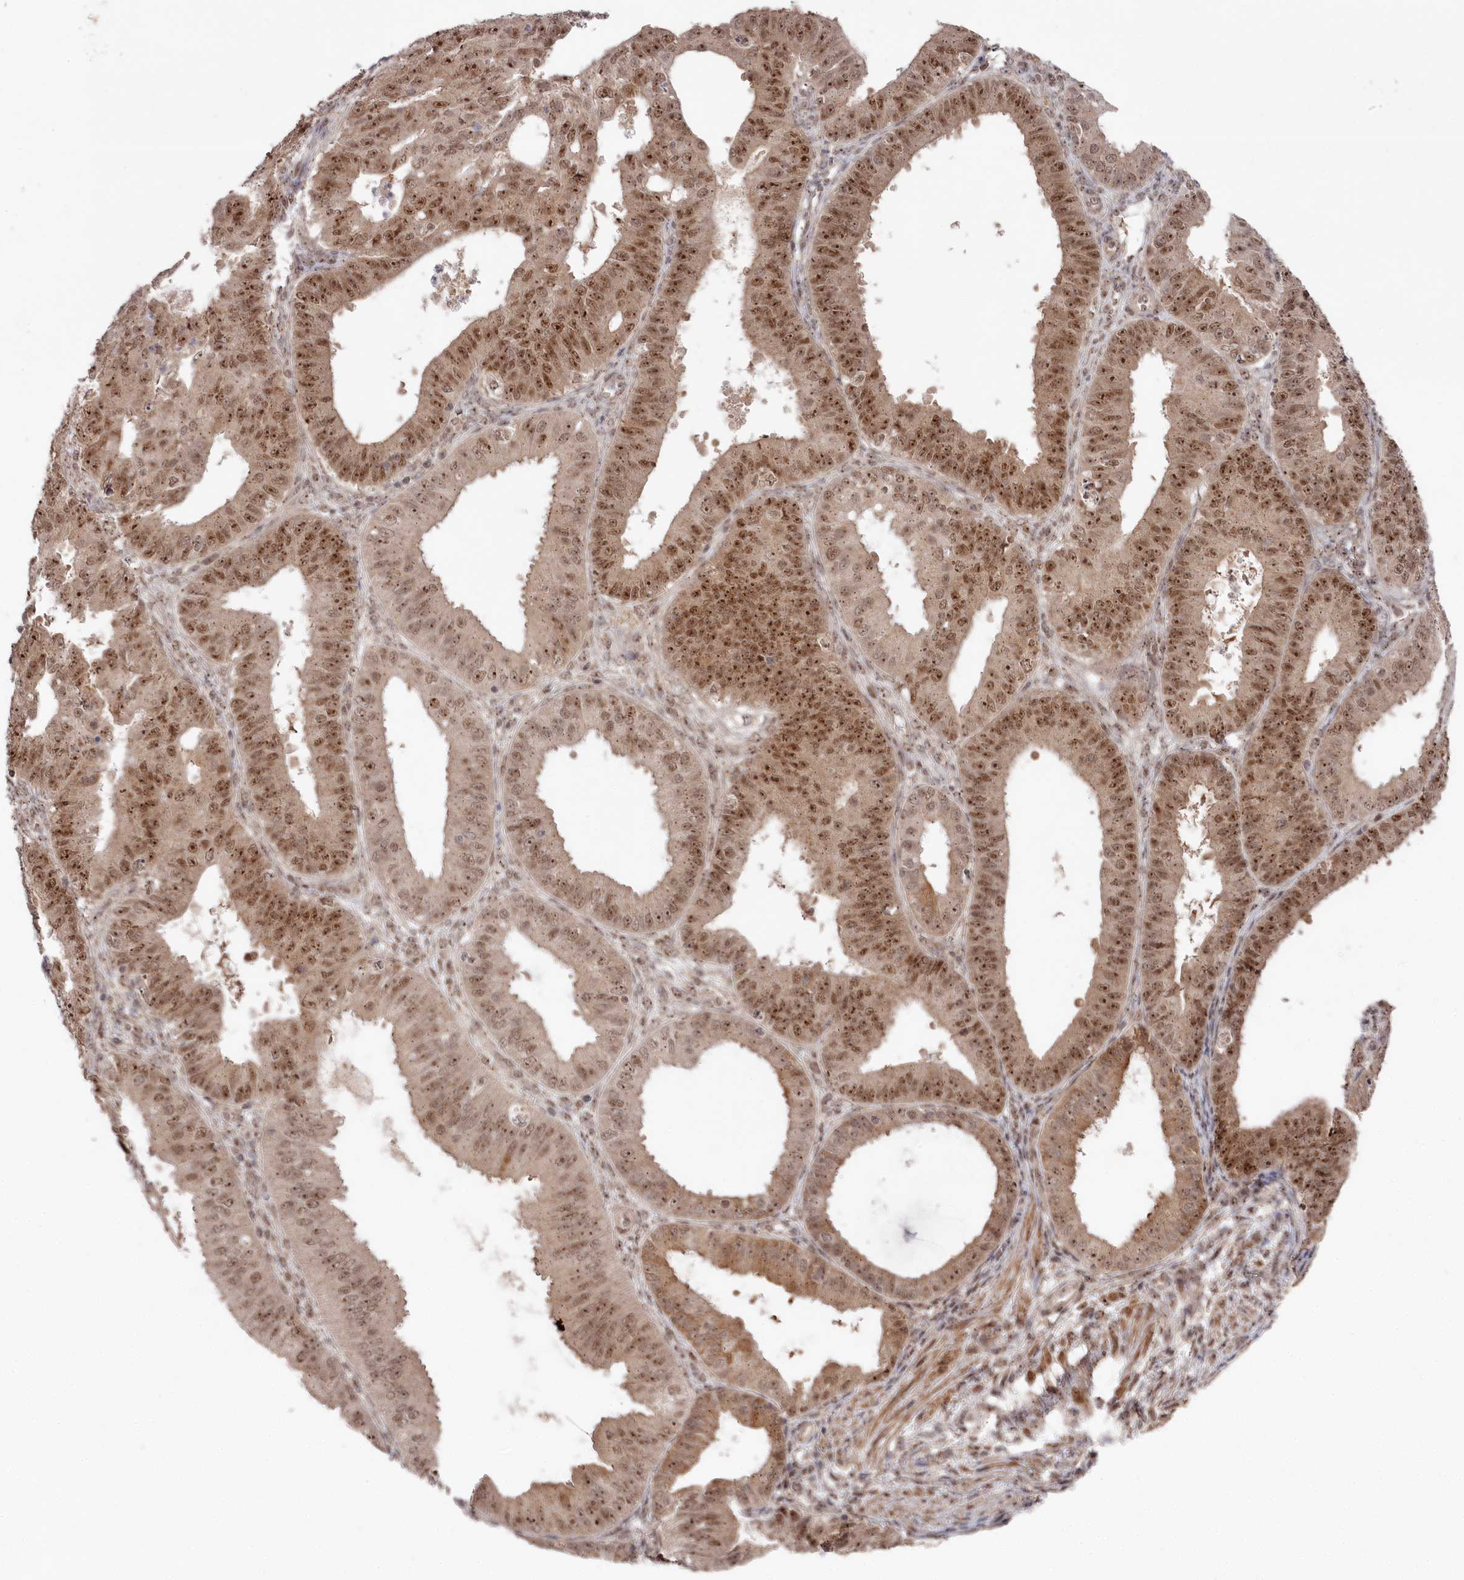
{"staining": {"intensity": "moderate", "quantity": ">75%", "location": "cytoplasmic/membranous,nuclear"}, "tissue": "ovarian cancer", "cell_type": "Tumor cells", "image_type": "cancer", "snomed": [{"axis": "morphology", "description": "Carcinoma, endometroid"}, {"axis": "topography", "description": "Appendix"}, {"axis": "topography", "description": "Ovary"}], "caption": "Immunohistochemical staining of human ovarian endometroid carcinoma demonstrates moderate cytoplasmic/membranous and nuclear protein expression in about >75% of tumor cells. The protein of interest is shown in brown color, while the nuclei are stained blue.", "gene": "EXOSC1", "patient": {"sex": "female", "age": 42}}